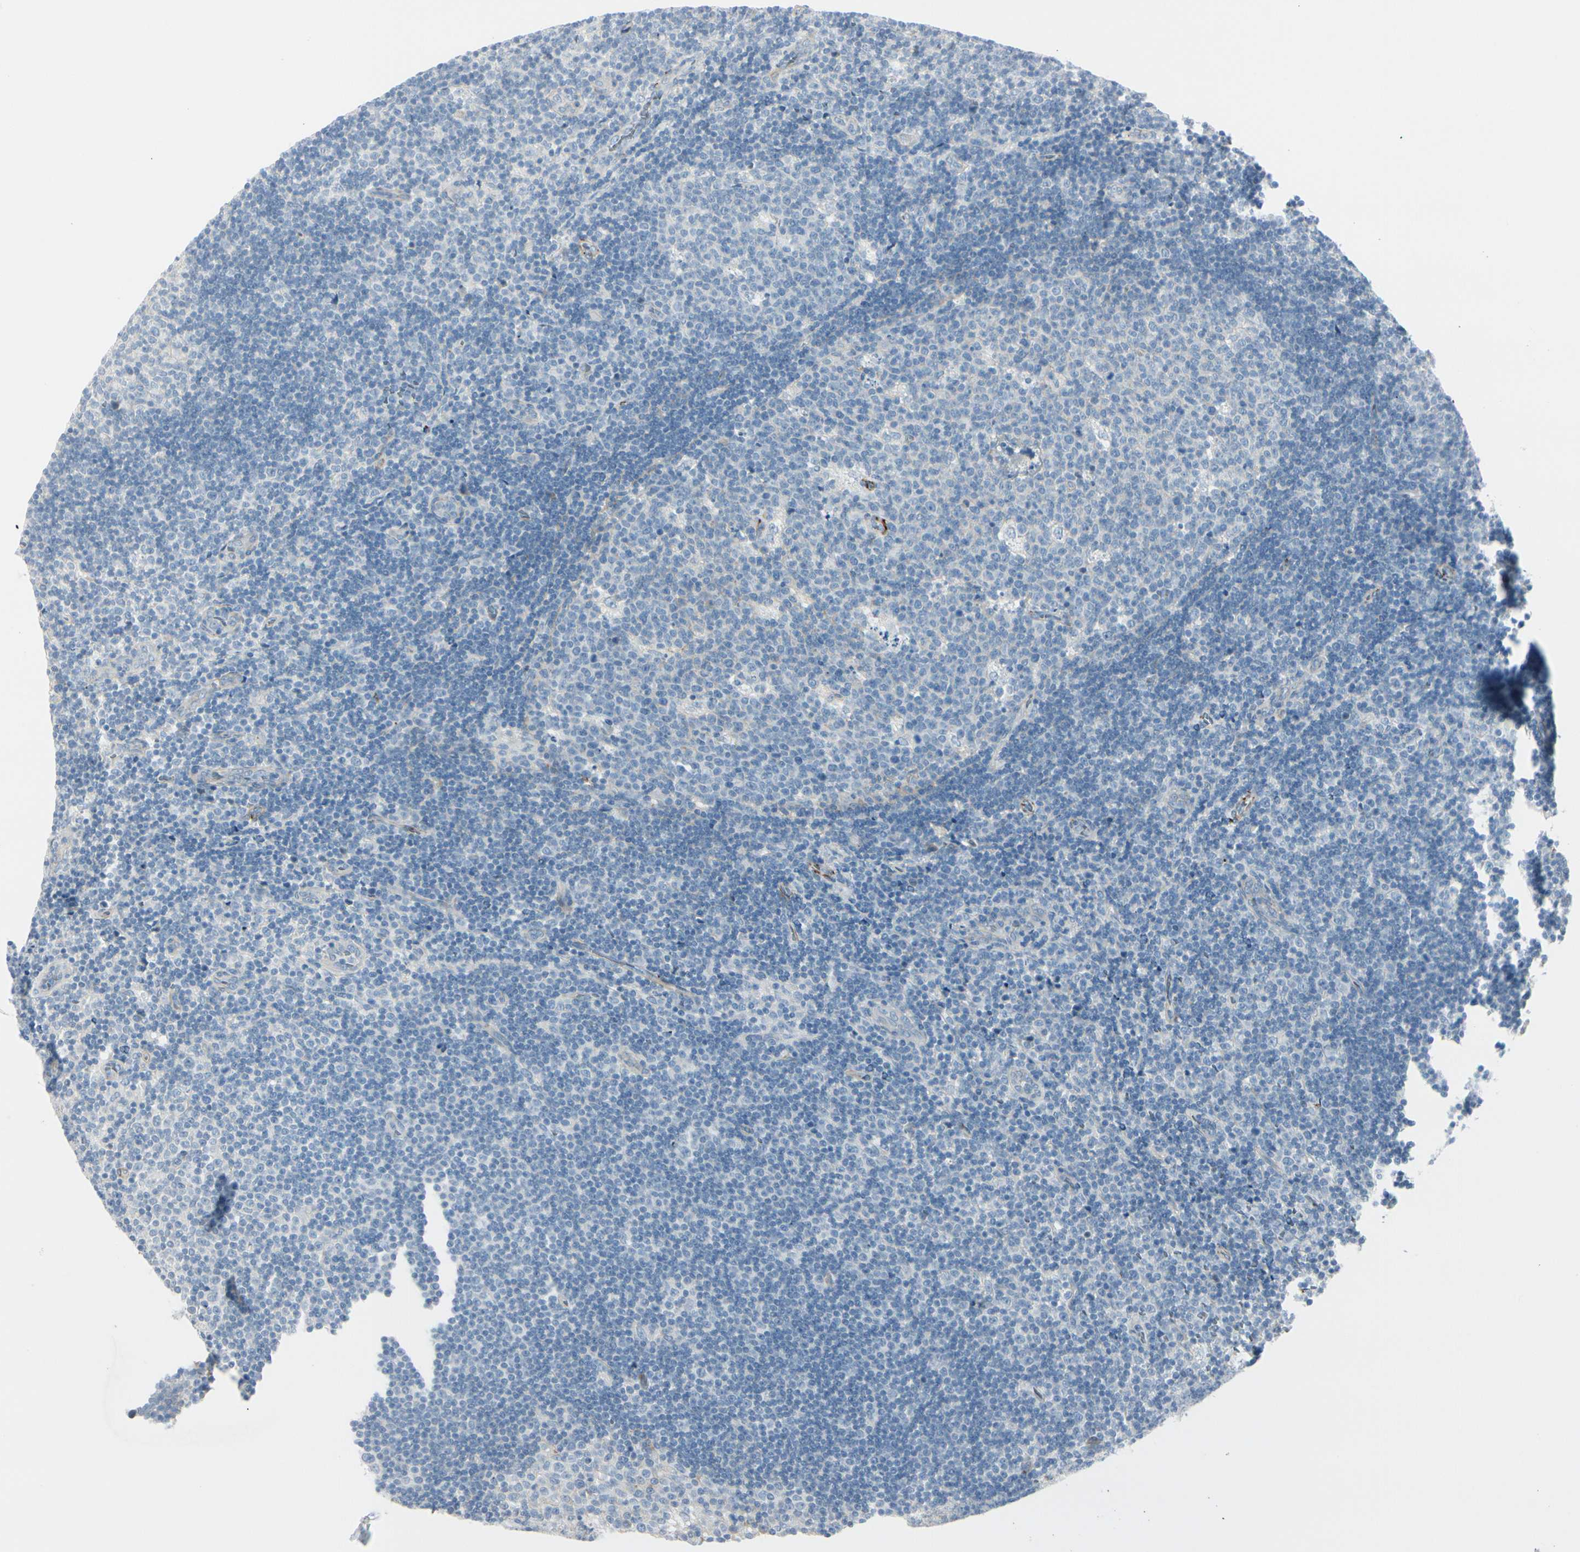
{"staining": {"intensity": "weak", "quantity": "<25%", "location": "cytoplasmic/membranous"}, "tissue": "lymph node", "cell_type": "Germinal center cells", "image_type": "normal", "snomed": [{"axis": "morphology", "description": "Normal tissue, NOS"}, {"axis": "topography", "description": "Lymph node"}, {"axis": "topography", "description": "Salivary gland"}], "caption": "This is a histopathology image of immunohistochemistry staining of normal lymph node, which shows no expression in germinal center cells. The staining was performed using DAB to visualize the protein expression in brown, while the nuclei were stained in blue with hematoxylin (Magnification: 20x).", "gene": "CACNA2D1", "patient": {"sex": "male", "age": 8}}